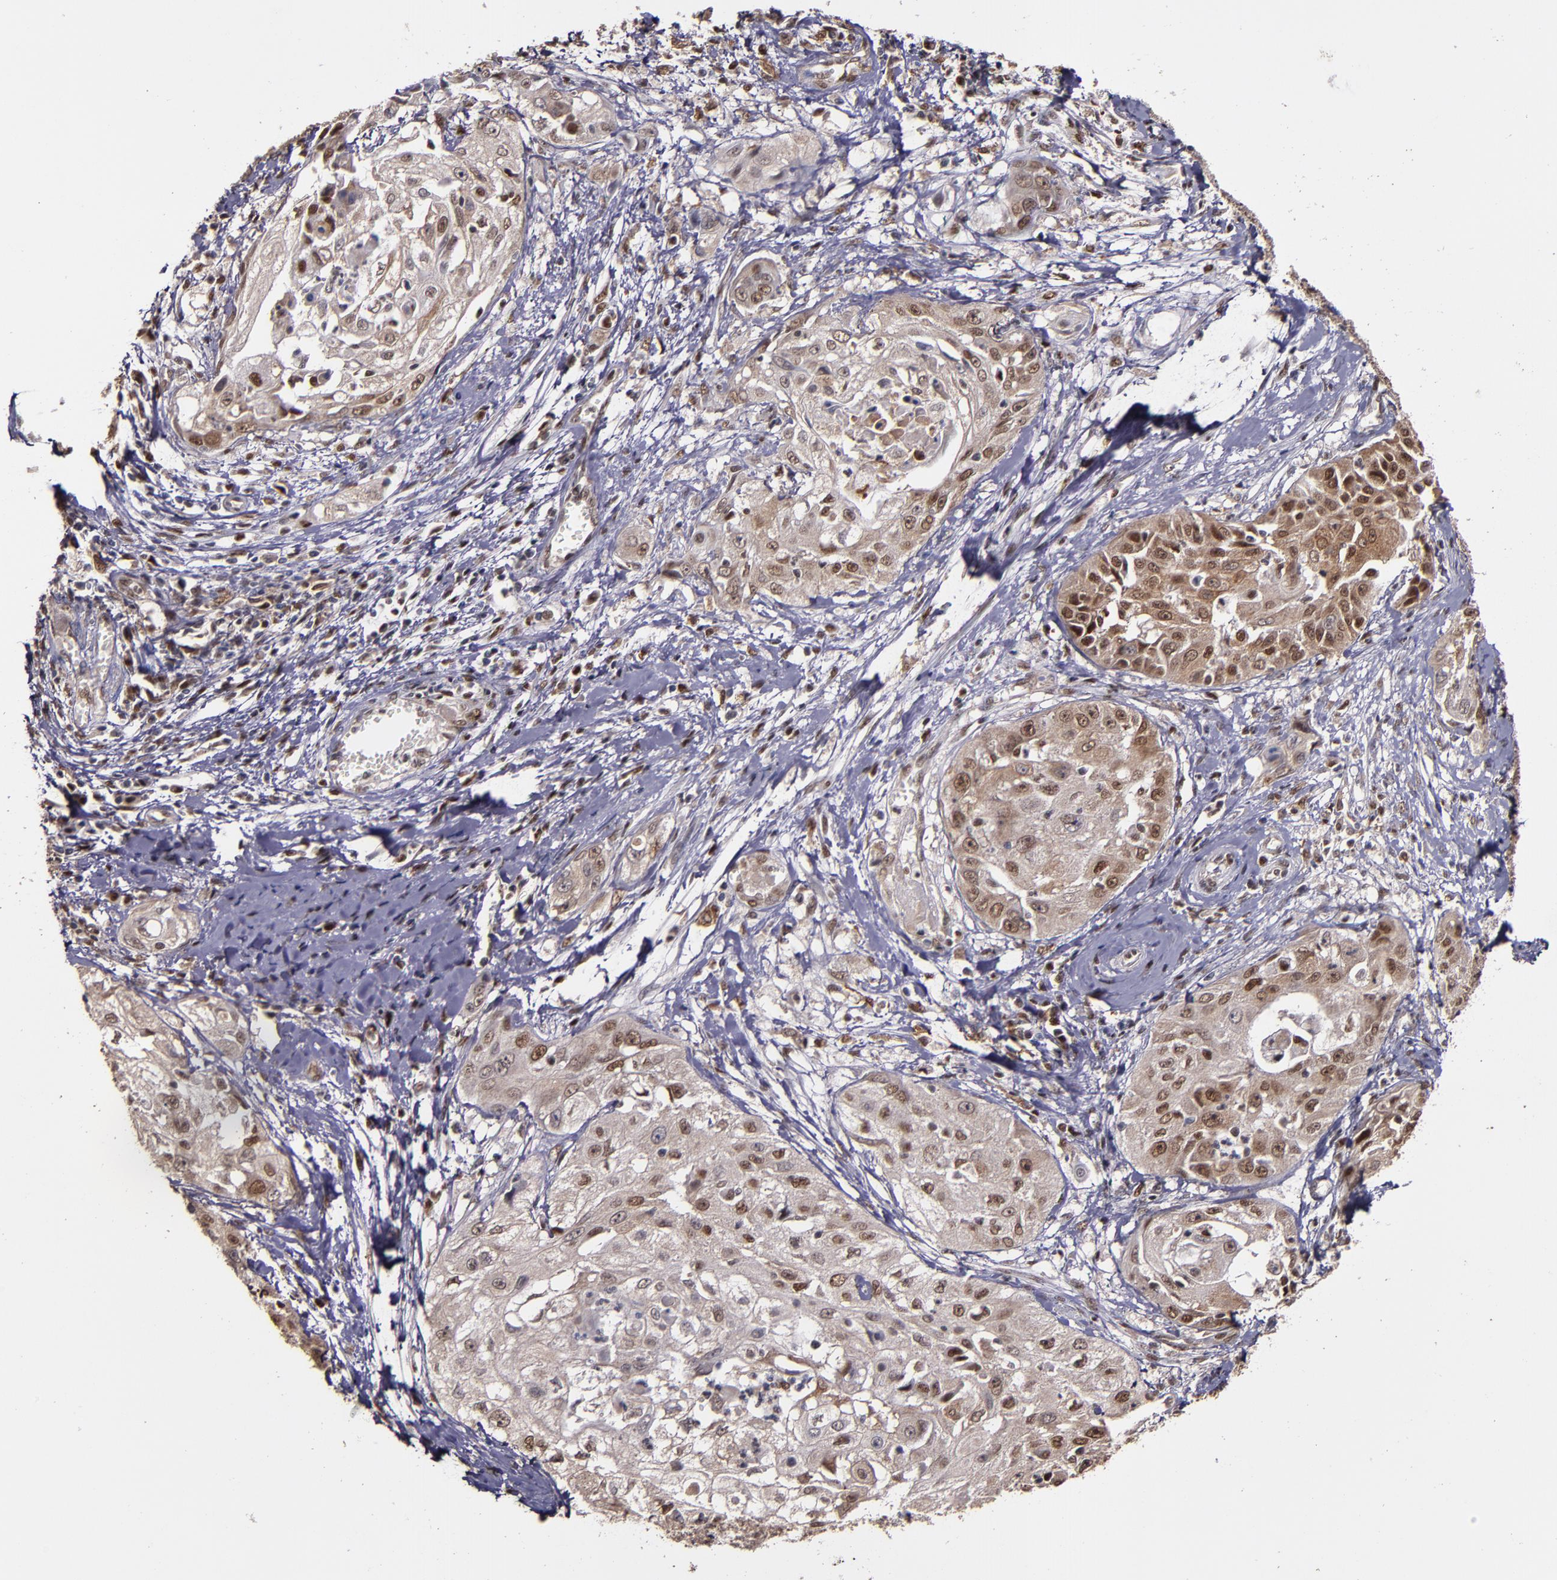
{"staining": {"intensity": "strong", "quantity": ">75%", "location": "nuclear"}, "tissue": "cervical cancer", "cell_type": "Tumor cells", "image_type": "cancer", "snomed": [{"axis": "morphology", "description": "Squamous cell carcinoma, NOS"}, {"axis": "topography", "description": "Cervix"}], "caption": "Human cervical squamous cell carcinoma stained for a protein (brown) shows strong nuclear positive expression in approximately >75% of tumor cells.", "gene": "CHEK2", "patient": {"sex": "female", "age": 64}}